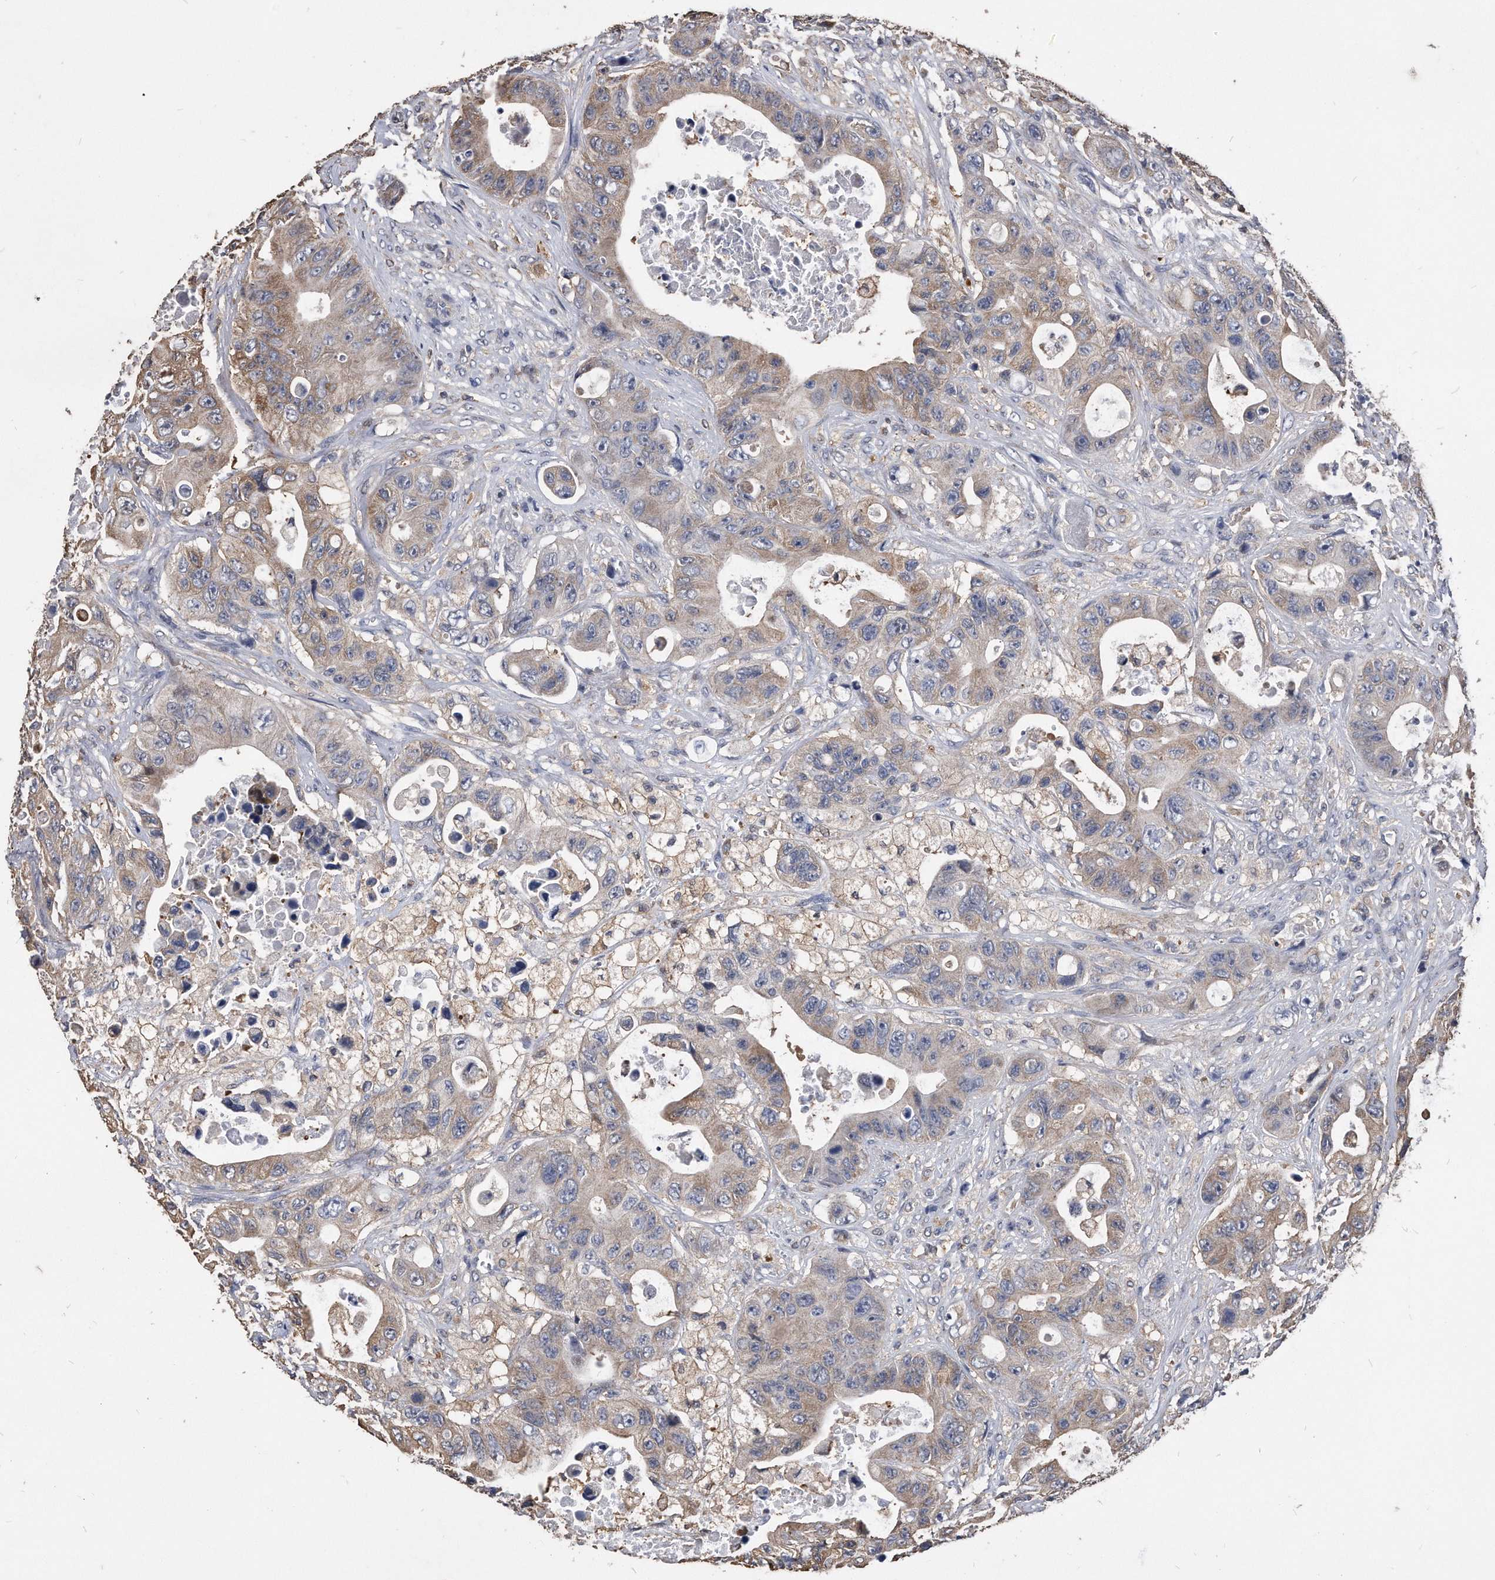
{"staining": {"intensity": "weak", "quantity": ">75%", "location": "cytoplasmic/membranous"}, "tissue": "colorectal cancer", "cell_type": "Tumor cells", "image_type": "cancer", "snomed": [{"axis": "morphology", "description": "Adenocarcinoma, NOS"}, {"axis": "topography", "description": "Colon"}], "caption": "A brown stain highlights weak cytoplasmic/membranous positivity of a protein in human colorectal cancer tumor cells.", "gene": "IL20RA", "patient": {"sex": "female", "age": 46}}